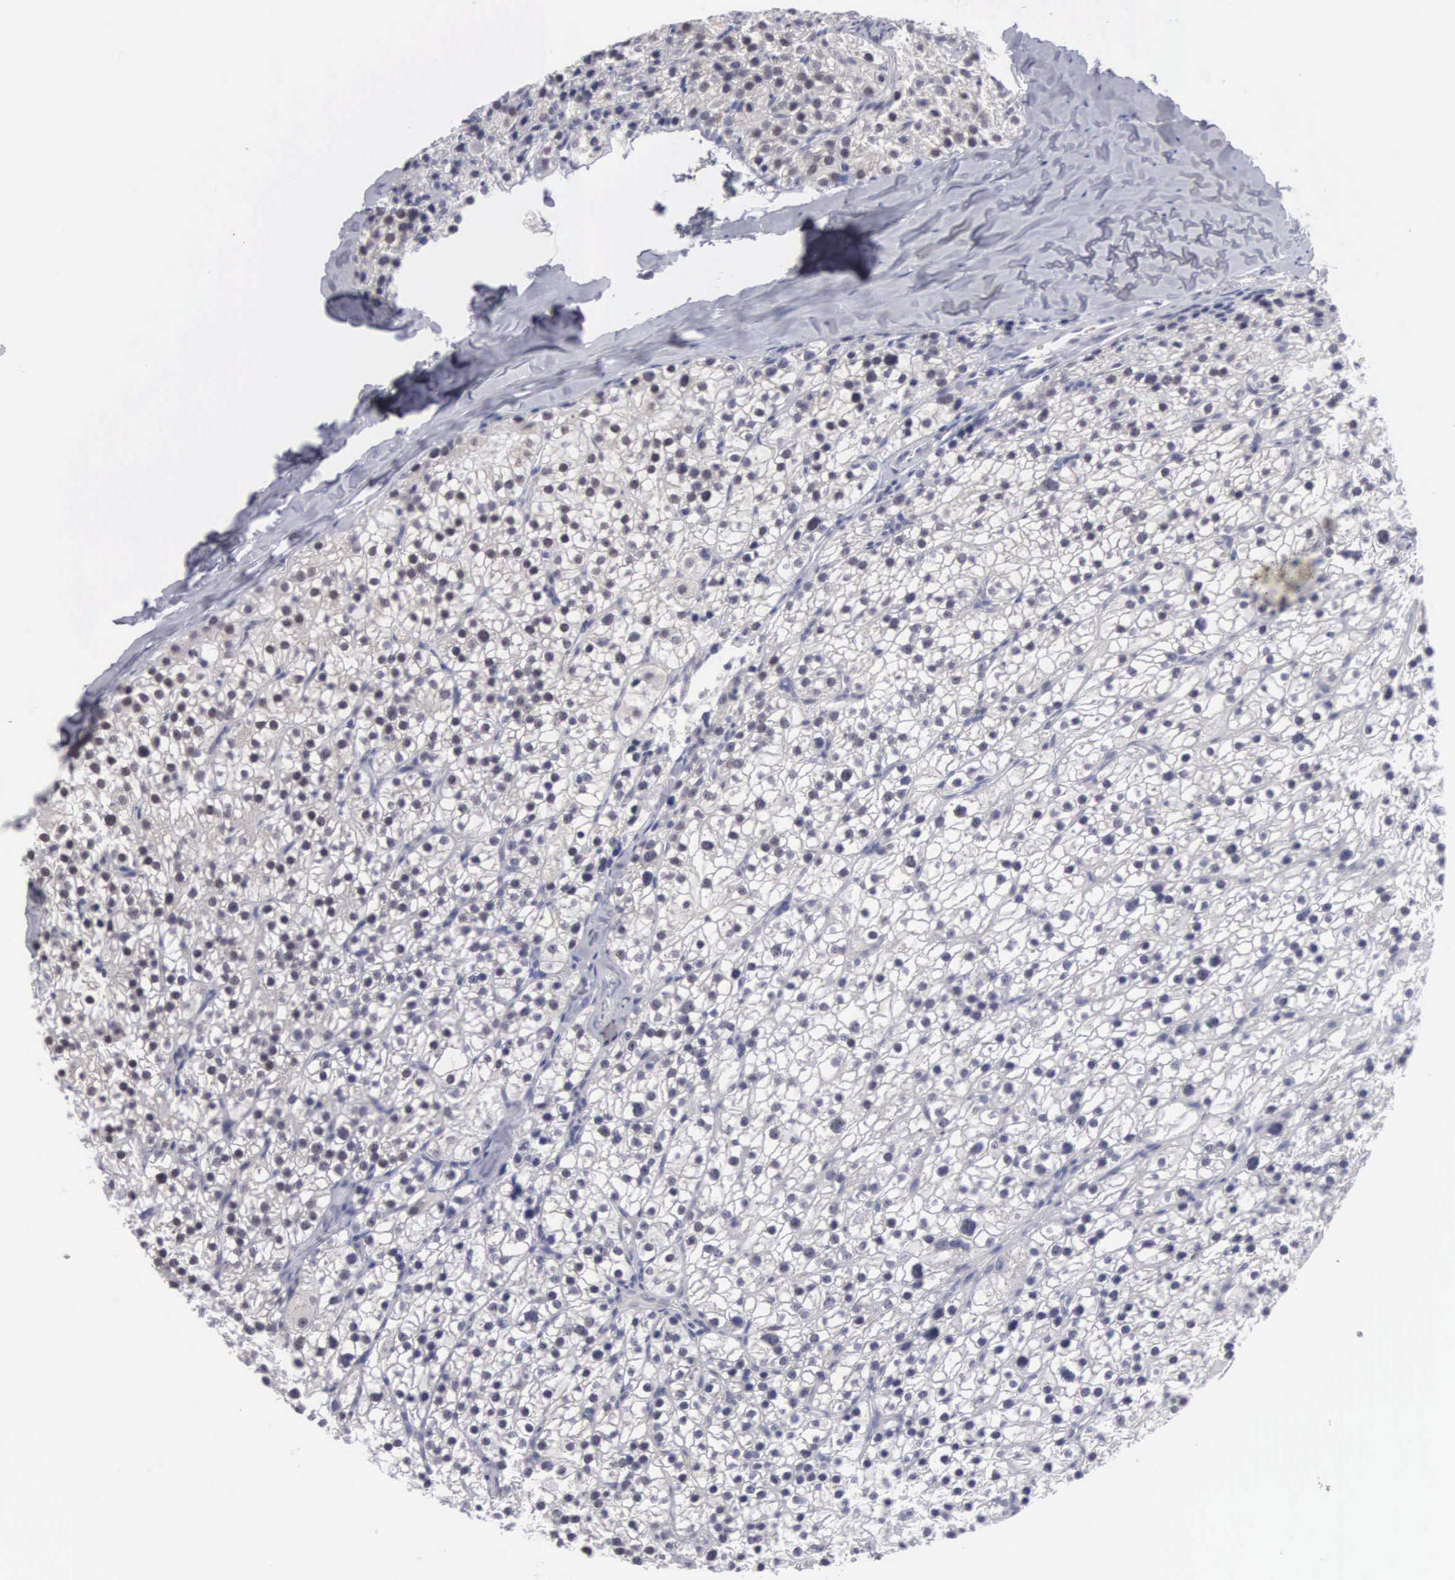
{"staining": {"intensity": "moderate", "quantity": "25%-75%", "location": "nuclear"}, "tissue": "parathyroid gland", "cell_type": "Glandular cells", "image_type": "normal", "snomed": [{"axis": "morphology", "description": "Normal tissue, NOS"}, {"axis": "topography", "description": "Parathyroid gland"}], "caption": "DAB immunohistochemical staining of unremarkable human parathyroid gland reveals moderate nuclear protein positivity in approximately 25%-75% of glandular cells. (Brightfield microscopy of DAB IHC at high magnification).", "gene": "MNAT1", "patient": {"sex": "female", "age": 54}}